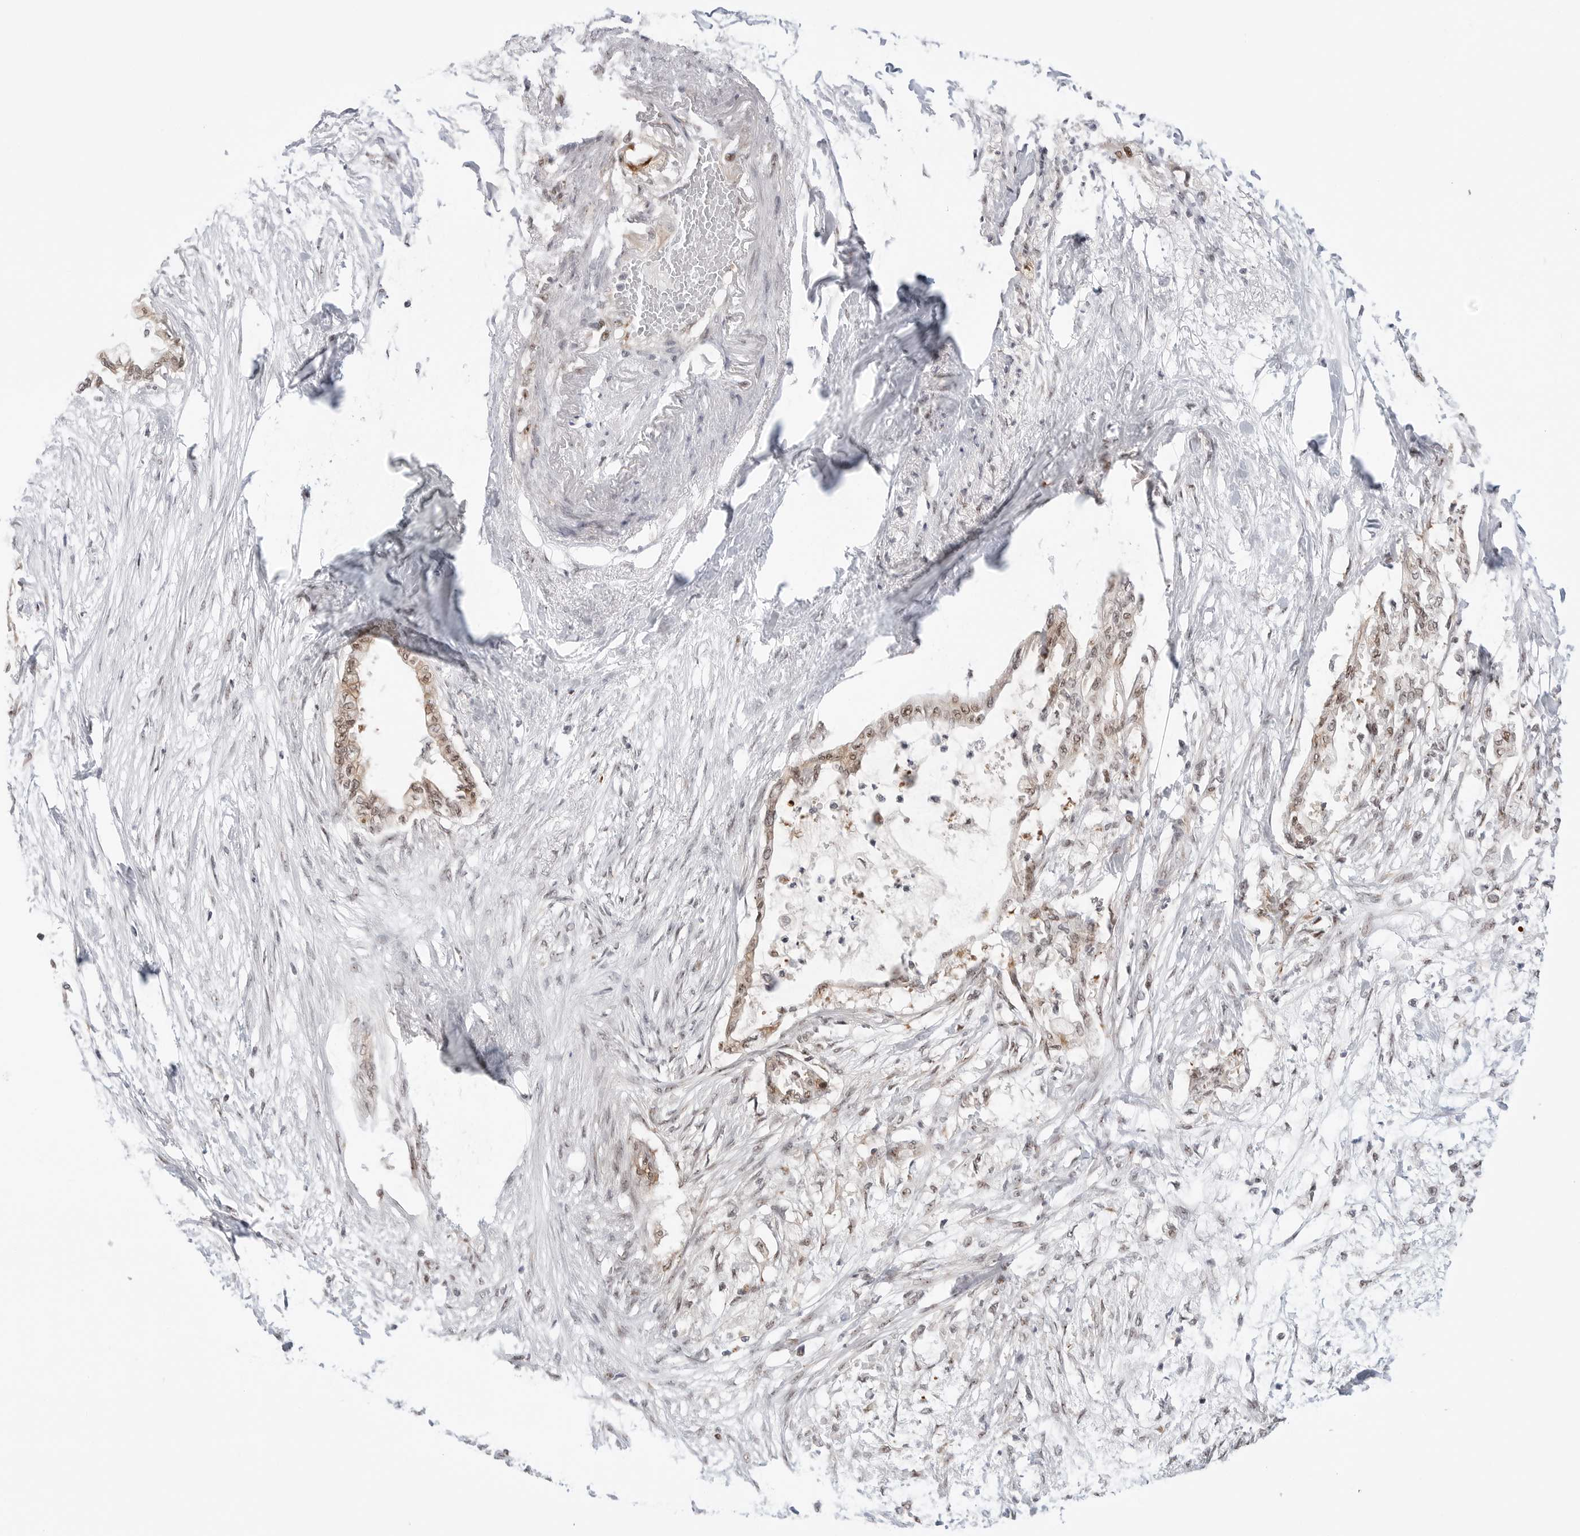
{"staining": {"intensity": "moderate", "quantity": ">75%", "location": "cytoplasmic/membranous,nuclear"}, "tissue": "pancreatic cancer", "cell_type": "Tumor cells", "image_type": "cancer", "snomed": [{"axis": "morphology", "description": "Normal tissue, NOS"}, {"axis": "morphology", "description": "Adenocarcinoma, NOS"}, {"axis": "topography", "description": "Pancreas"}, {"axis": "topography", "description": "Duodenum"}], "caption": "Protein staining of pancreatic adenocarcinoma tissue displays moderate cytoplasmic/membranous and nuclear expression in about >75% of tumor cells. (DAB (3,3'-diaminobenzidine) IHC with brightfield microscopy, high magnification).", "gene": "C1orf162", "patient": {"sex": "female", "age": 60}}